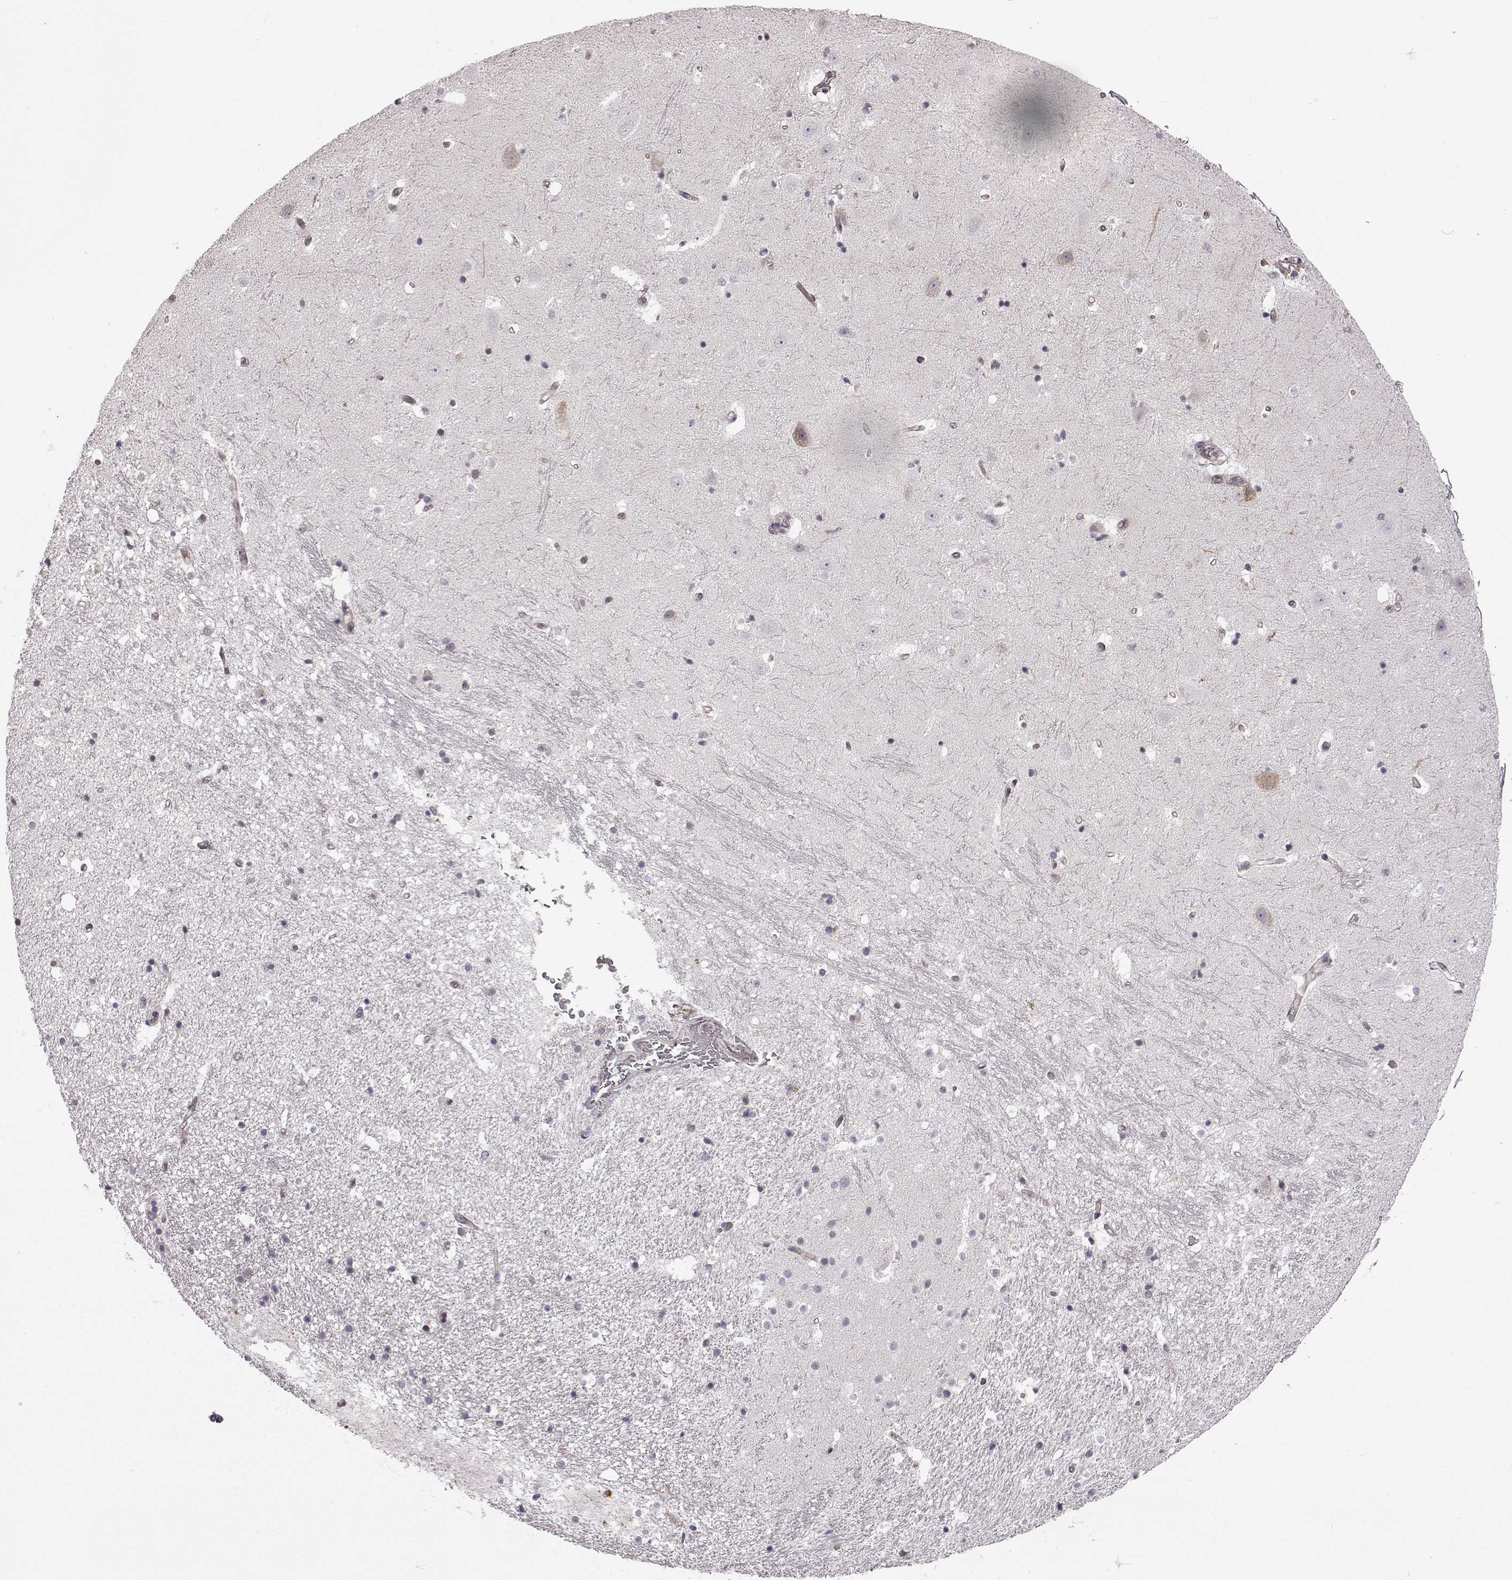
{"staining": {"intensity": "negative", "quantity": "none", "location": "none"}, "tissue": "hippocampus", "cell_type": "Glial cells", "image_type": "normal", "snomed": [{"axis": "morphology", "description": "Normal tissue, NOS"}, {"axis": "topography", "description": "Hippocampus"}], "caption": "Hippocampus stained for a protein using immunohistochemistry displays no positivity glial cells.", "gene": "B3GNT6", "patient": {"sex": "male", "age": 44}}